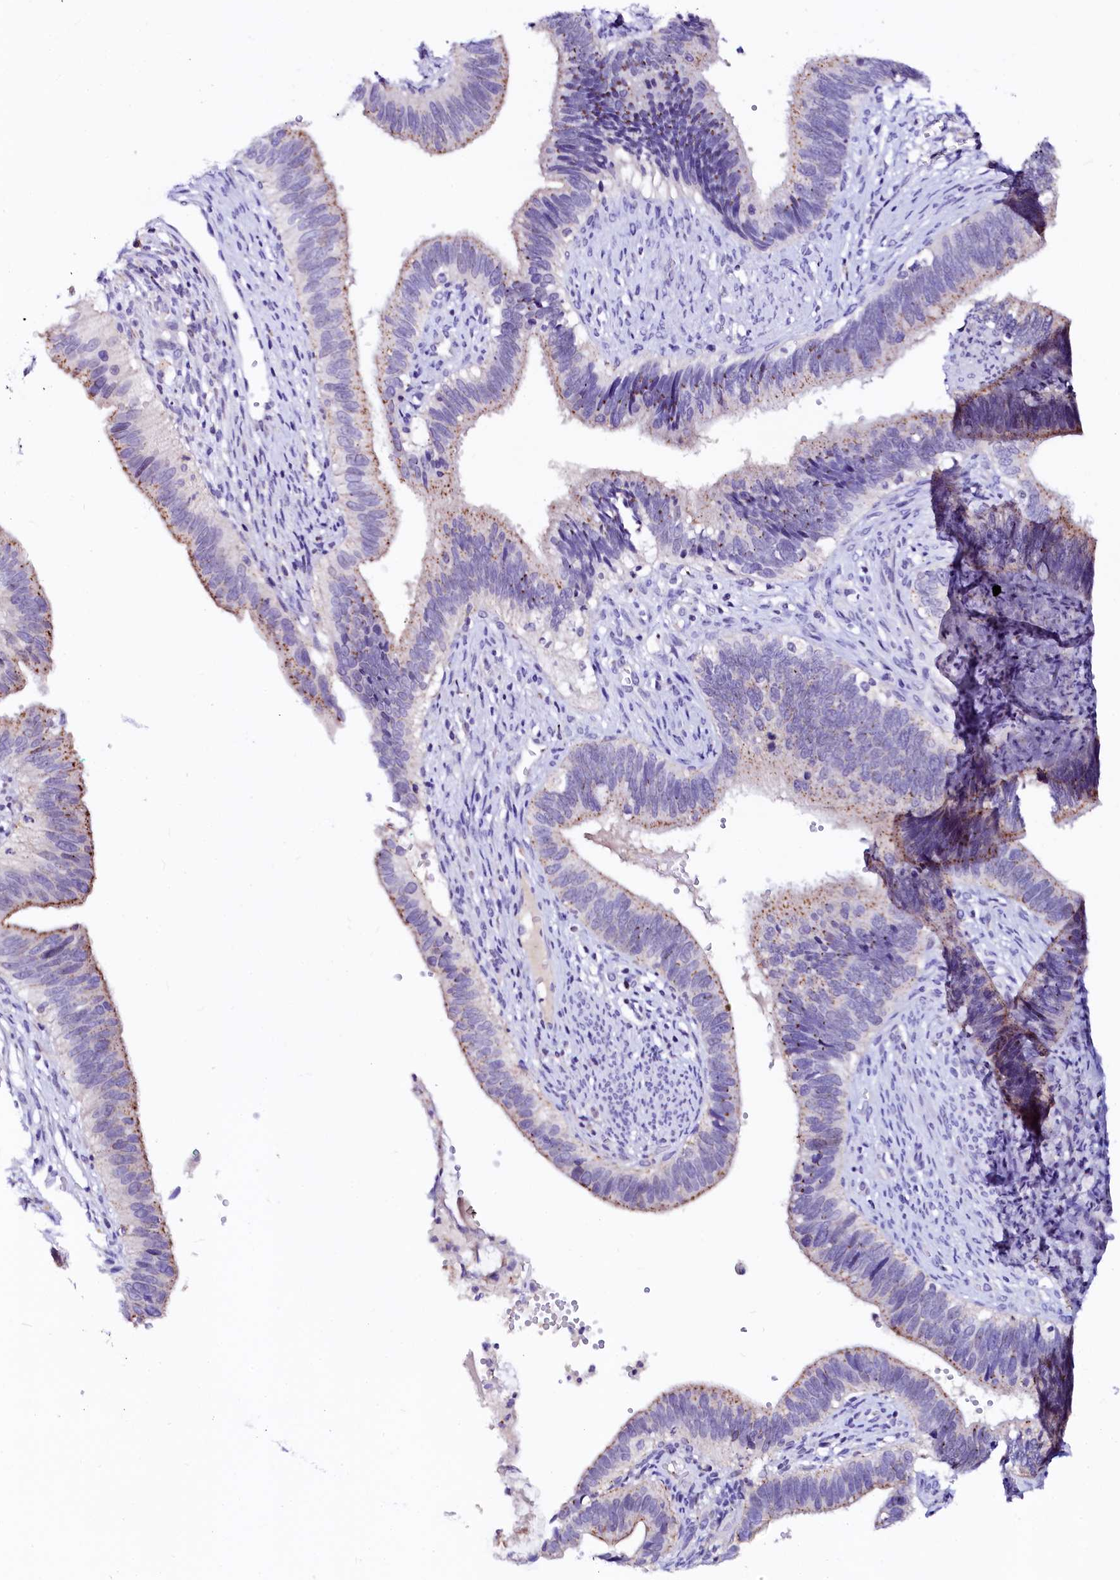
{"staining": {"intensity": "moderate", "quantity": "<25%", "location": "cytoplasmic/membranous"}, "tissue": "cervical cancer", "cell_type": "Tumor cells", "image_type": "cancer", "snomed": [{"axis": "morphology", "description": "Adenocarcinoma, NOS"}, {"axis": "topography", "description": "Cervix"}], "caption": "Protein expression analysis of adenocarcinoma (cervical) reveals moderate cytoplasmic/membranous positivity in about <25% of tumor cells.", "gene": "NALF1", "patient": {"sex": "female", "age": 42}}